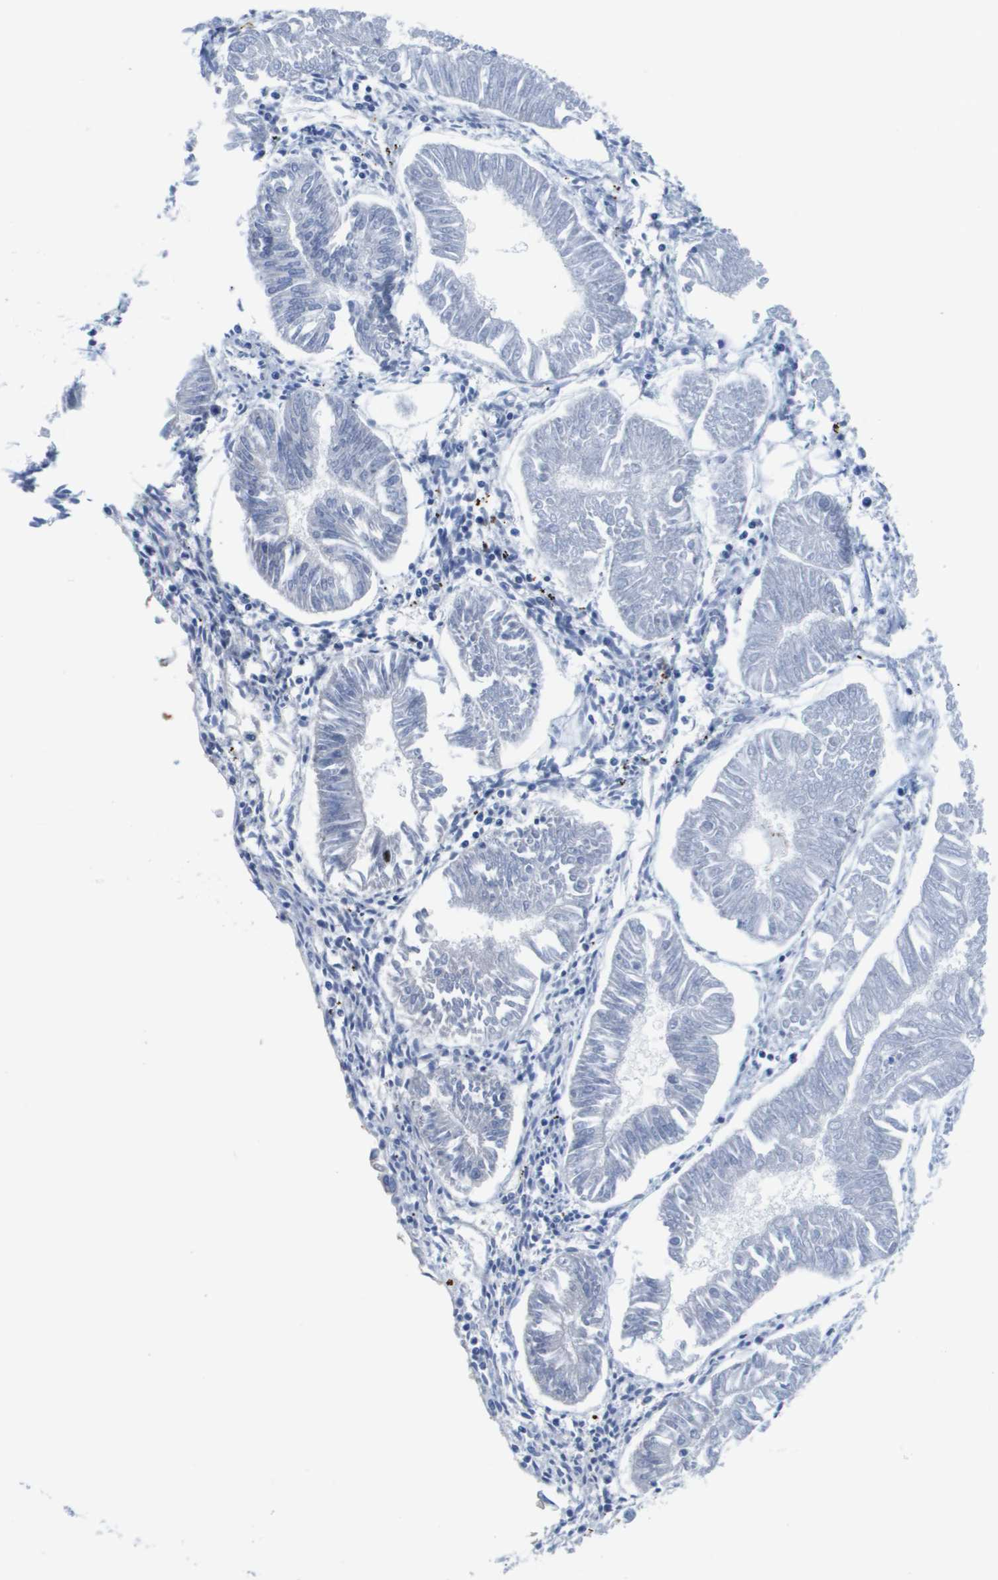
{"staining": {"intensity": "negative", "quantity": "none", "location": "none"}, "tissue": "endometrial cancer", "cell_type": "Tumor cells", "image_type": "cancer", "snomed": [{"axis": "morphology", "description": "Adenocarcinoma, NOS"}, {"axis": "topography", "description": "Endometrium"}], "caption": "The photomicrograph displays no significant positivity in tumor cells of adenocarcinoma (endometrial).", "gene": "APOA1", "patient": {"sex": "female", "age": 53}}